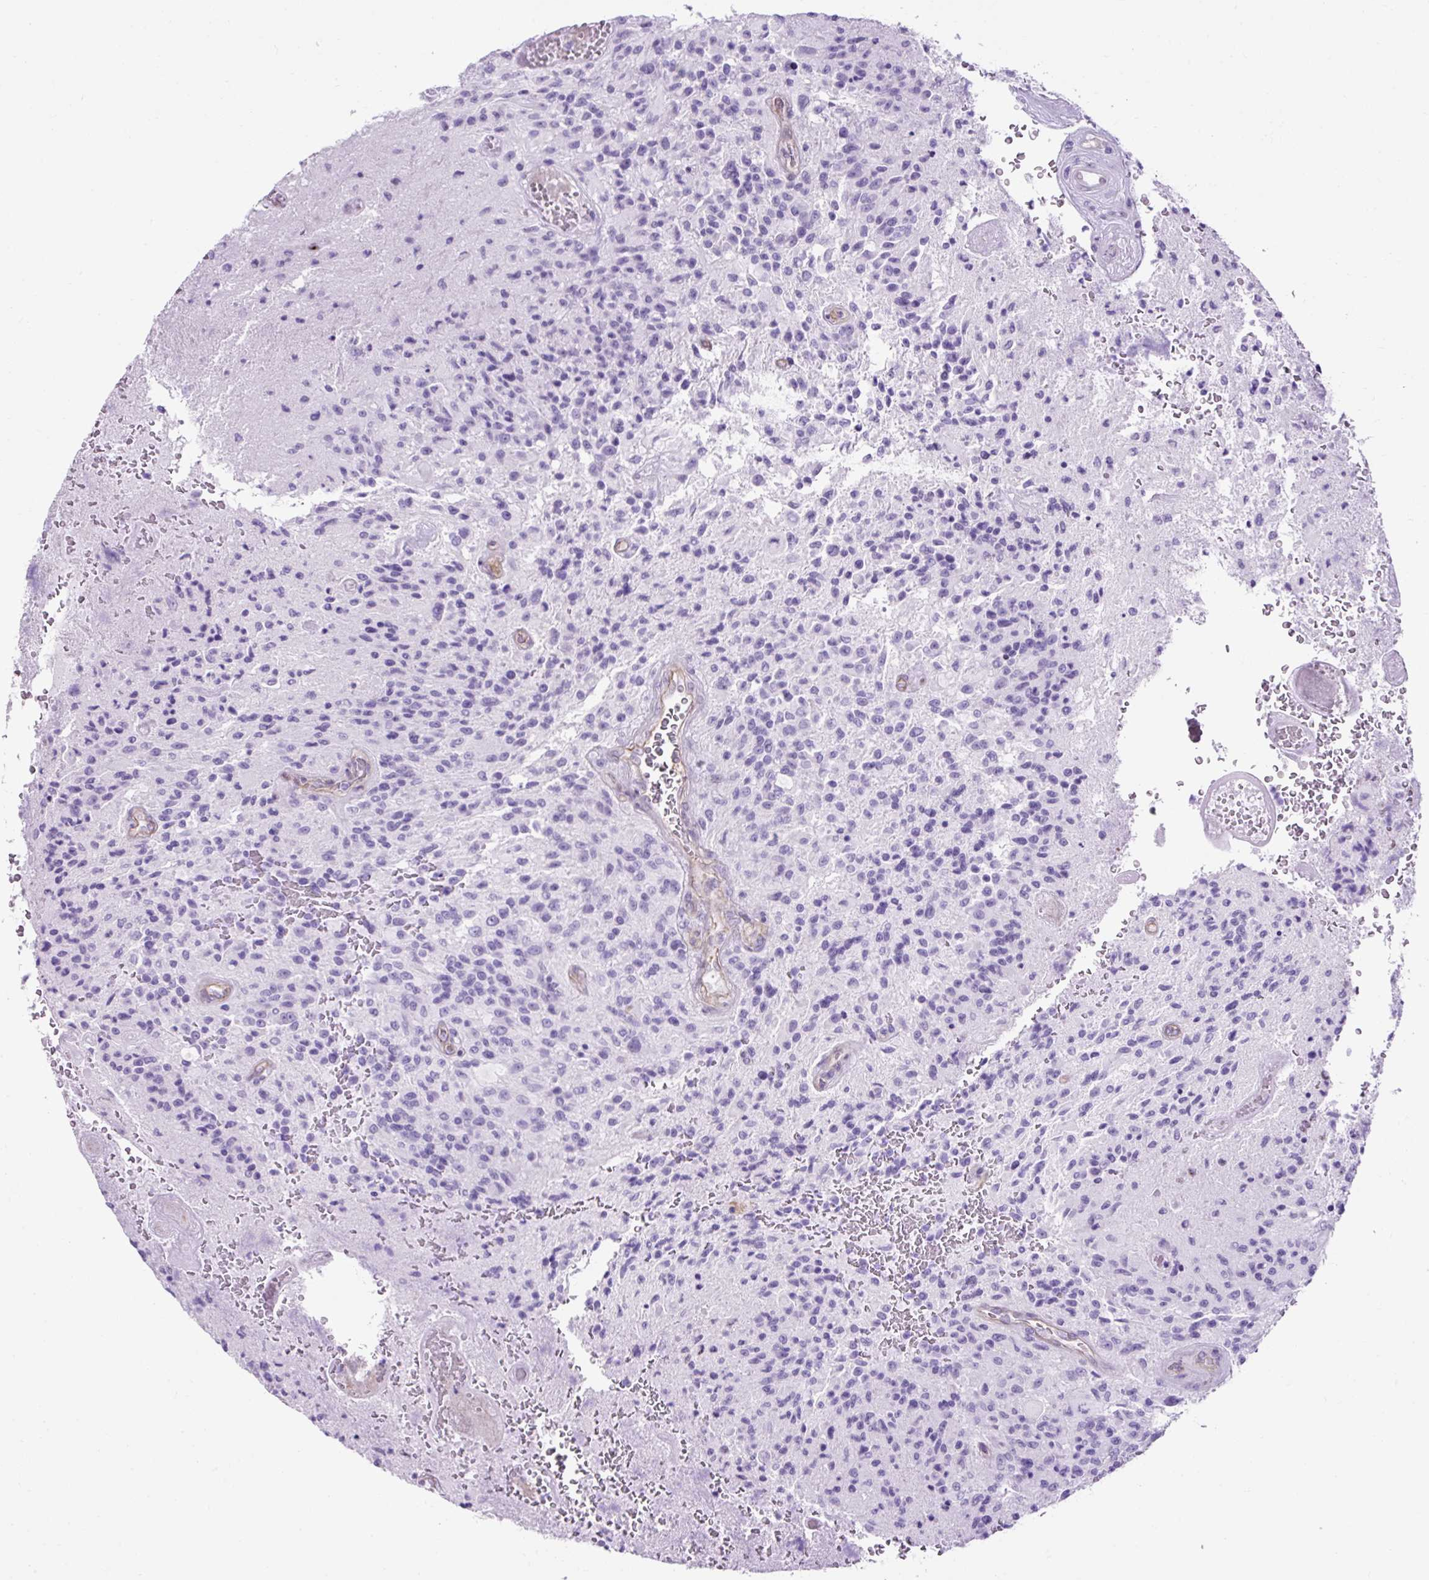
{"staining": {"intensity": "negative", "quantity": "none", "location": "none"}, "tissue": "glioma", "cell_type": "Tumor cells", "image_type": "cancer", "snomed": [{"axis": "morphology", "description": "Normal tissue, NOS"}, {"axis": "morphology", "description": "Glioma, malignant, High grade"}, {"axis": "topography", "description": "Cerebral cortex"}], "caption": "Tumor cells show no significant expression in high-grade glioma (malignant).", "gene": "KRT12", "patient": {"sex": "male", "age": 56}}